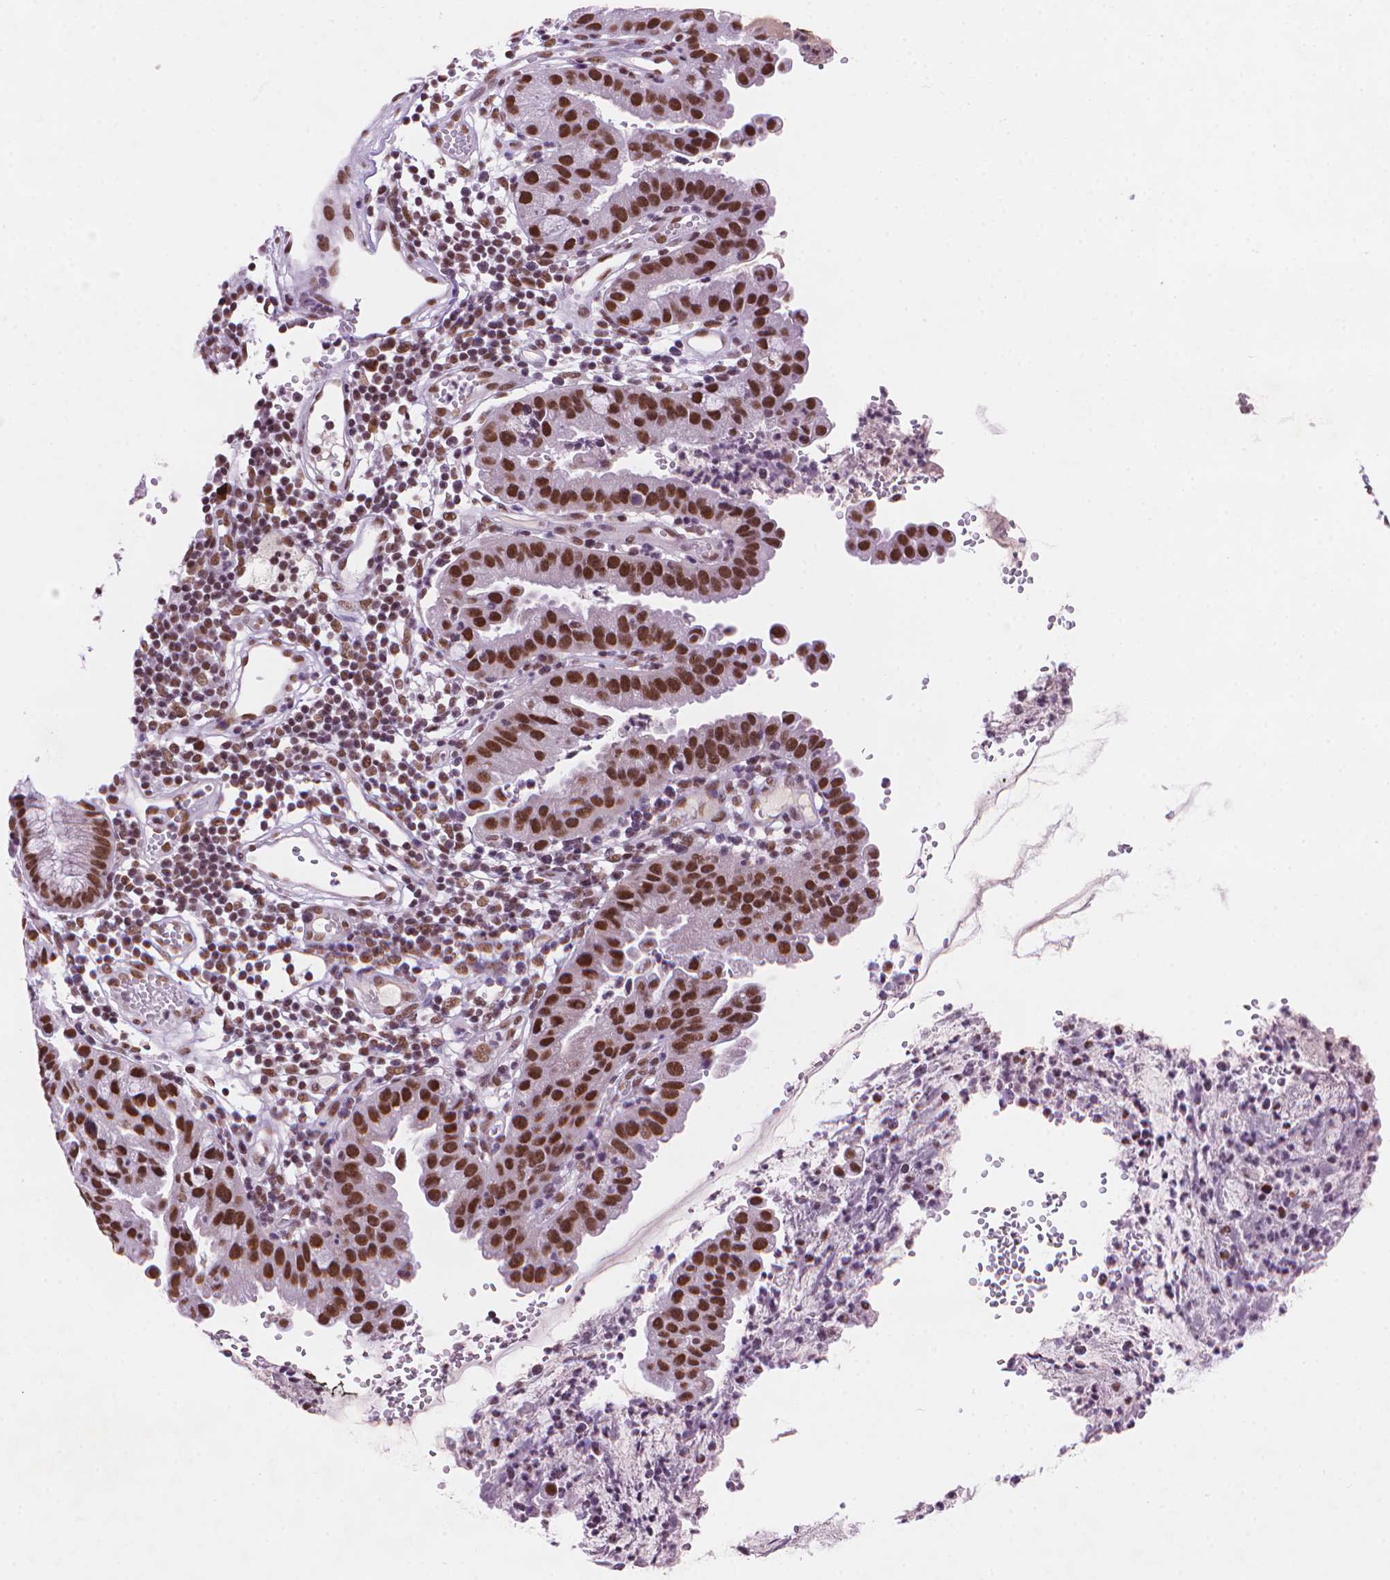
{"staining": {"intensity": "strong", "quantity": ">75%", "location": "nuclear"}, "tissue": "cervical cancer", "cell_type": "Tumor cells", "image_type": "cancer", "snomed": [{"axis": "morphology", "description": "Adenocarcinoma, NOS"}, {"axis": "topography", "description": "Cervix"}], "caption": "Protein staining demonstrates strong nuclear staining in about >75% of tumor cells in cervical cancer (adenocarcinoma).", "gene": "RPA4", "patient": {"sex": "female", "age": 34}}